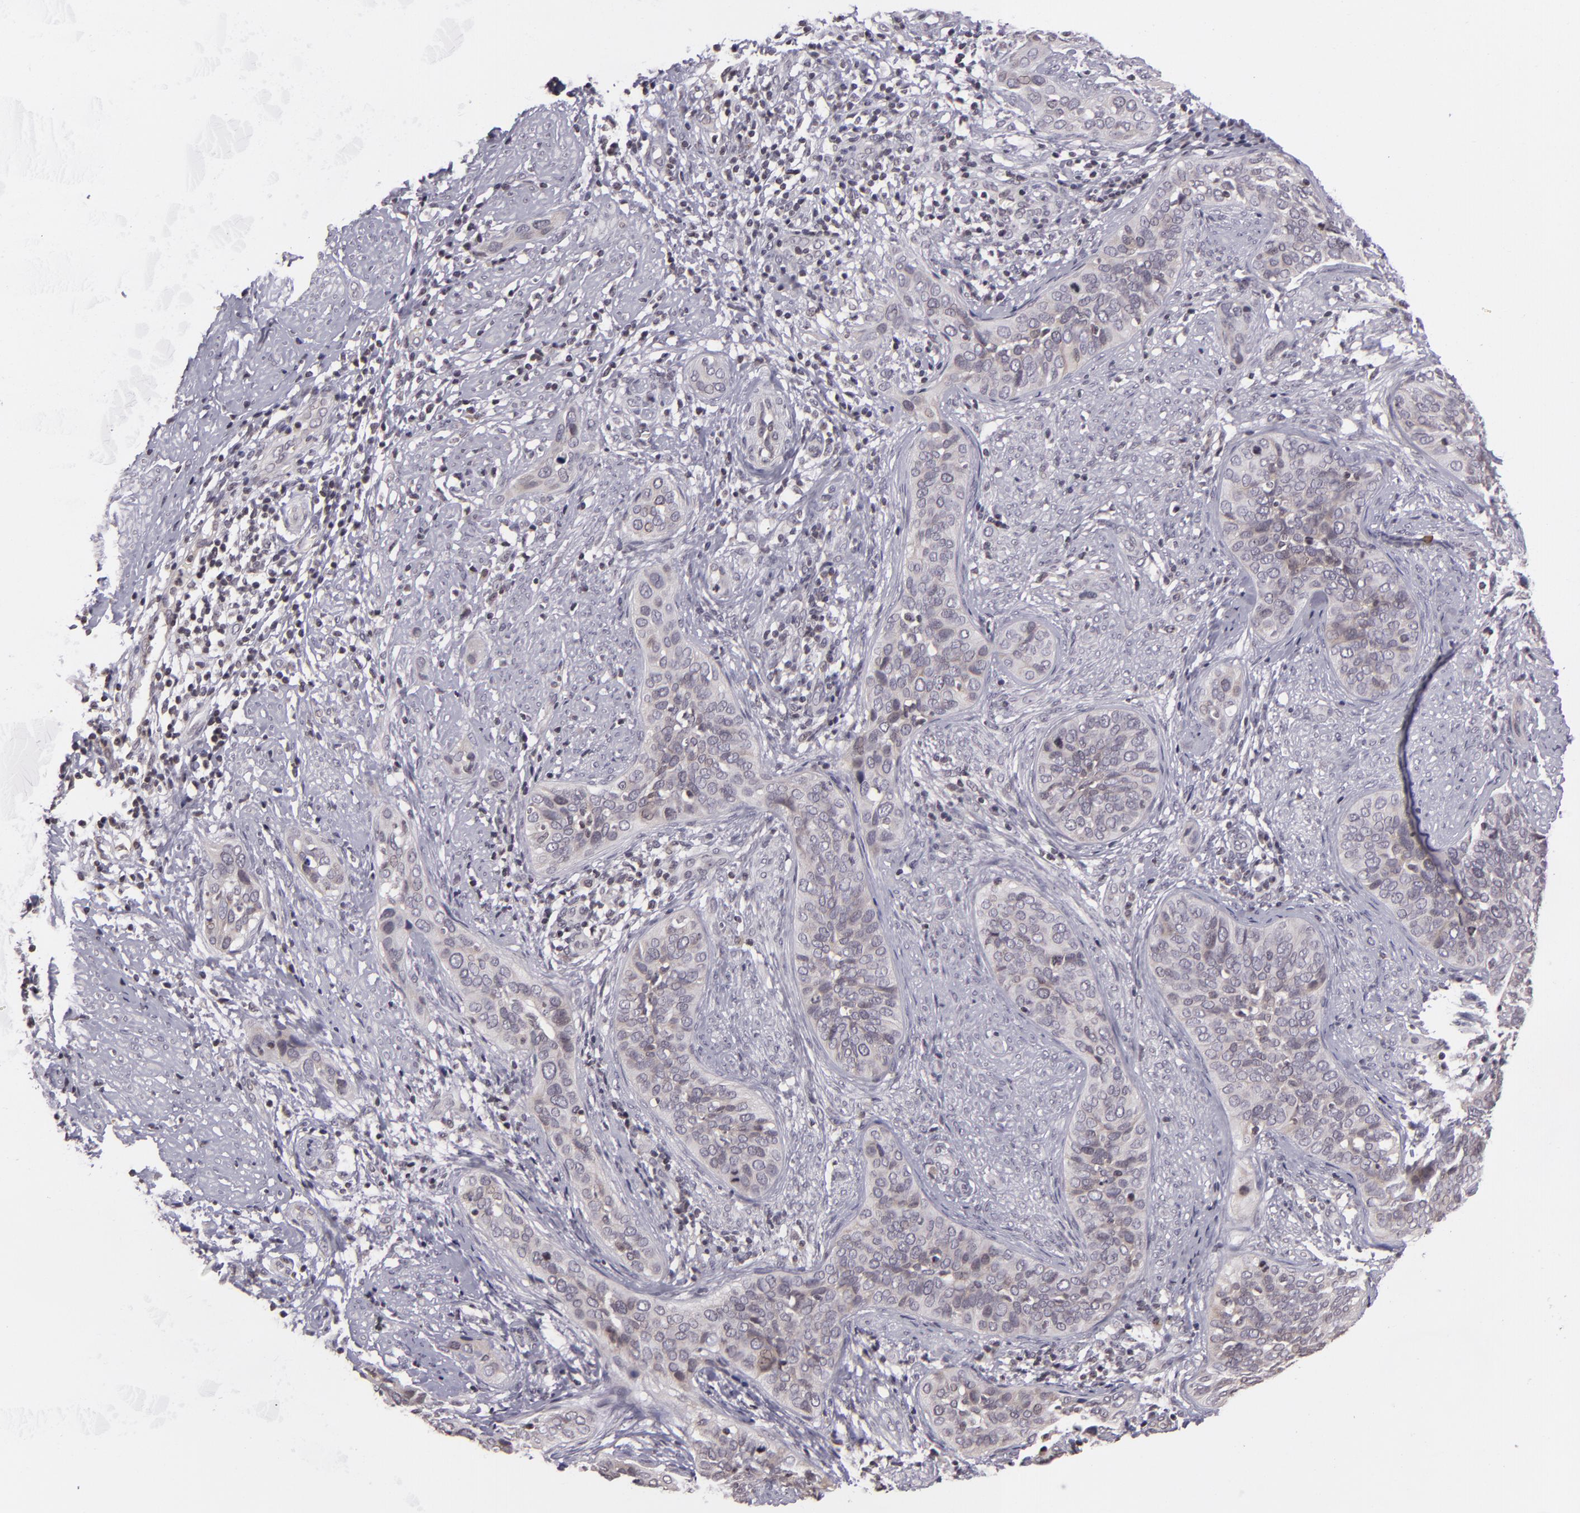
{"staining": {"intensity": "negative", "quantity": "none", "location": "none"}, "tissue": "cervical cancer", "cell_type": "Tumor cells", "image_type": "cancer", "snomed": [{"axis": "morphology", "description": "Squamous cell carcinoma, NOS"}, {"axis": "topography", "description": "Cervix"}], "caption": "Tumor cells are negative for protein expression in human cervical squamous cell carcinoma. (IHC, brightfield microscopy, high magnification).", "gene": "AKAP6", "patient": {"sex": "female", "age": 31}}